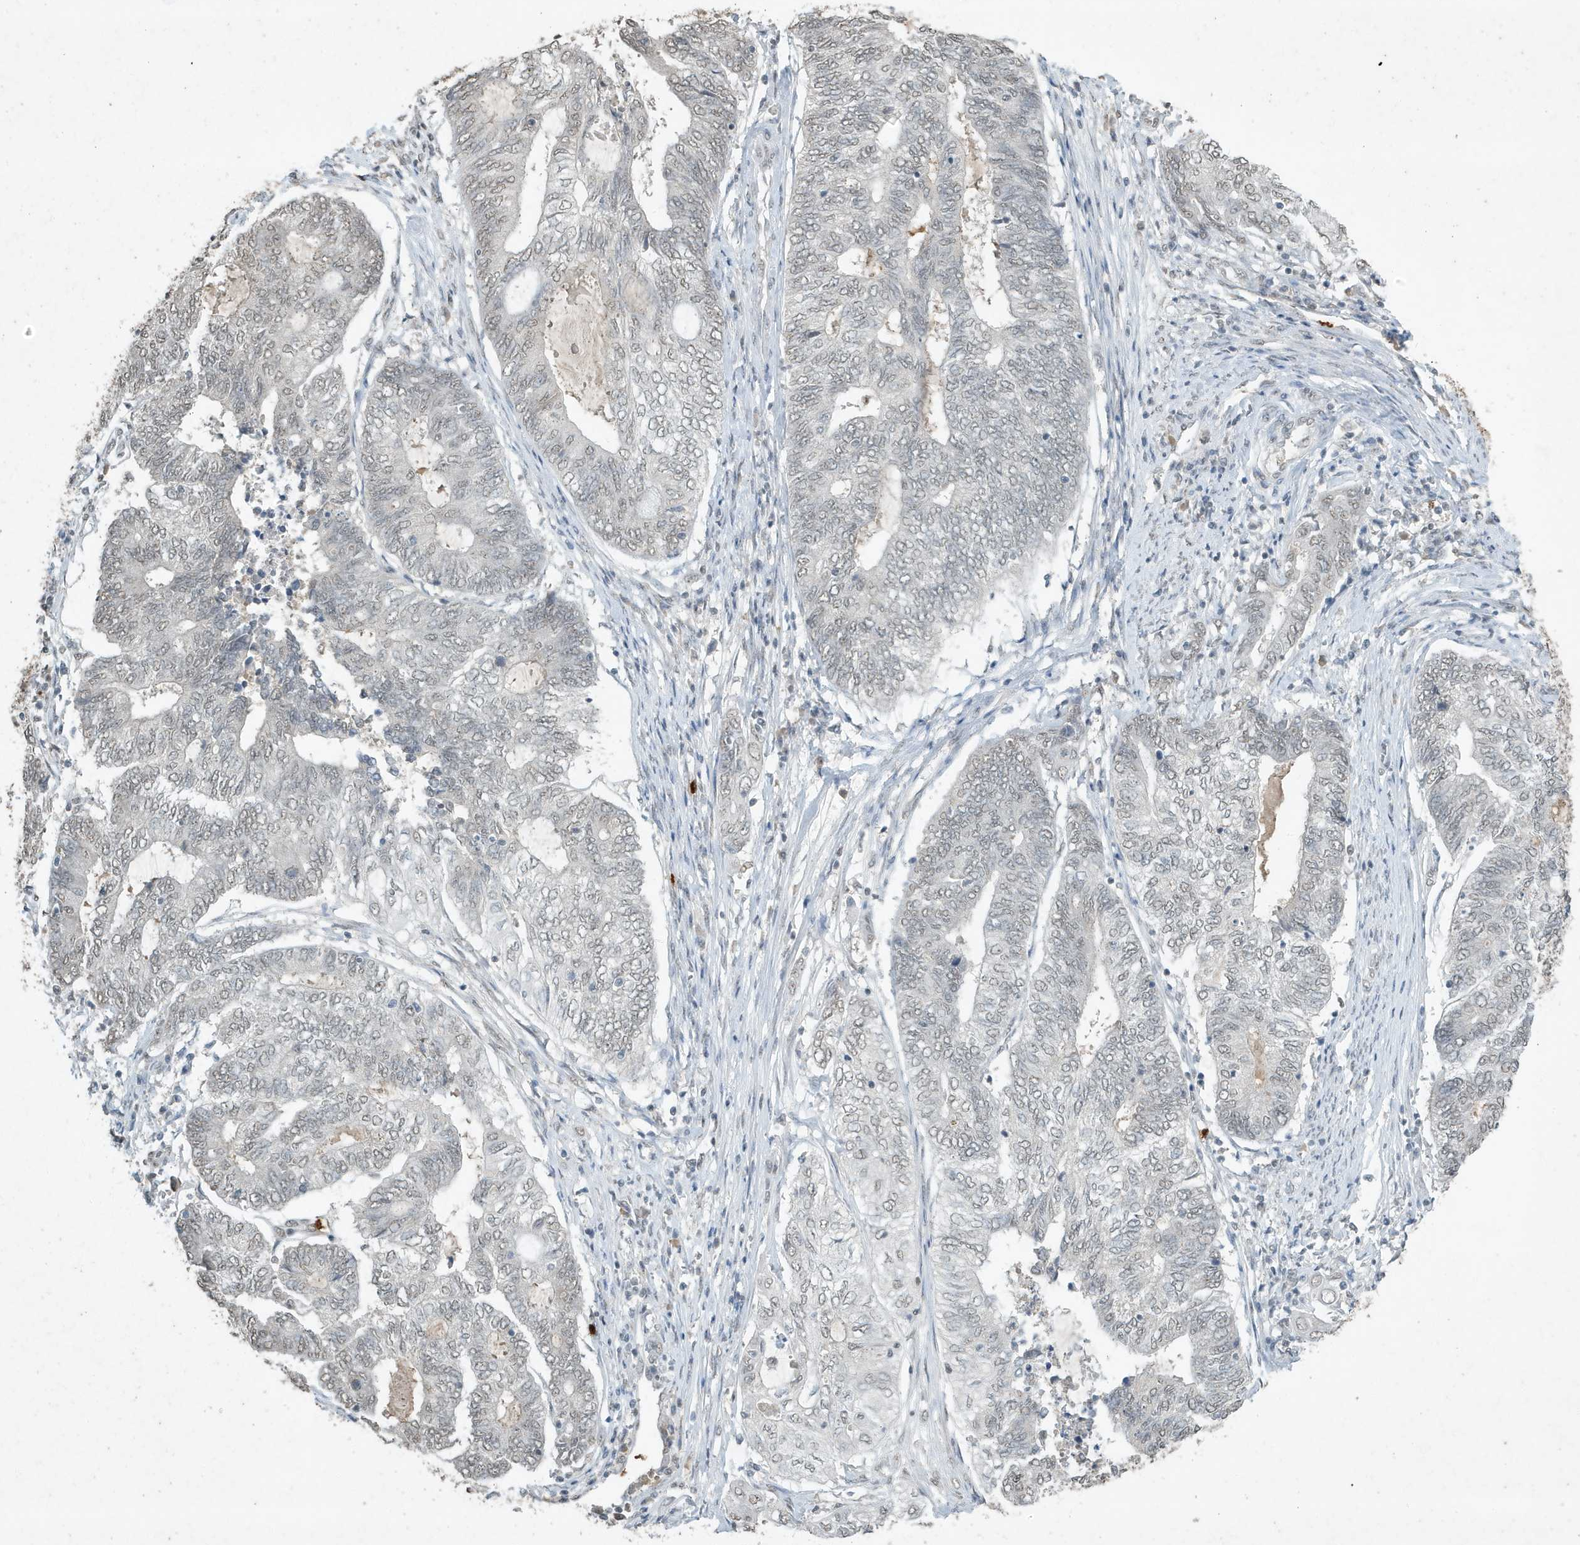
{"staining": {"intensity": "weak", "quantity": "<25%", "location": "nuclear"}, "tissue": "endometrial cancer", "cell_type": "Tumor cells", "image_type": "cancer", "snomed": [{"axis": "morphology", "description": "Adenocarcinoma, NOS"}, {"axis": "topography", "description": "Uterus"}, {"axis": "topography", "description": "Endometrium"}], "caption": "Human adenocarcinoma (endometrial) stained for a protein using immunohistochemistry shows no positivity in tumor cells.", "gene": "DEFA1", "patient": {"sex": "female", "age": 70}}